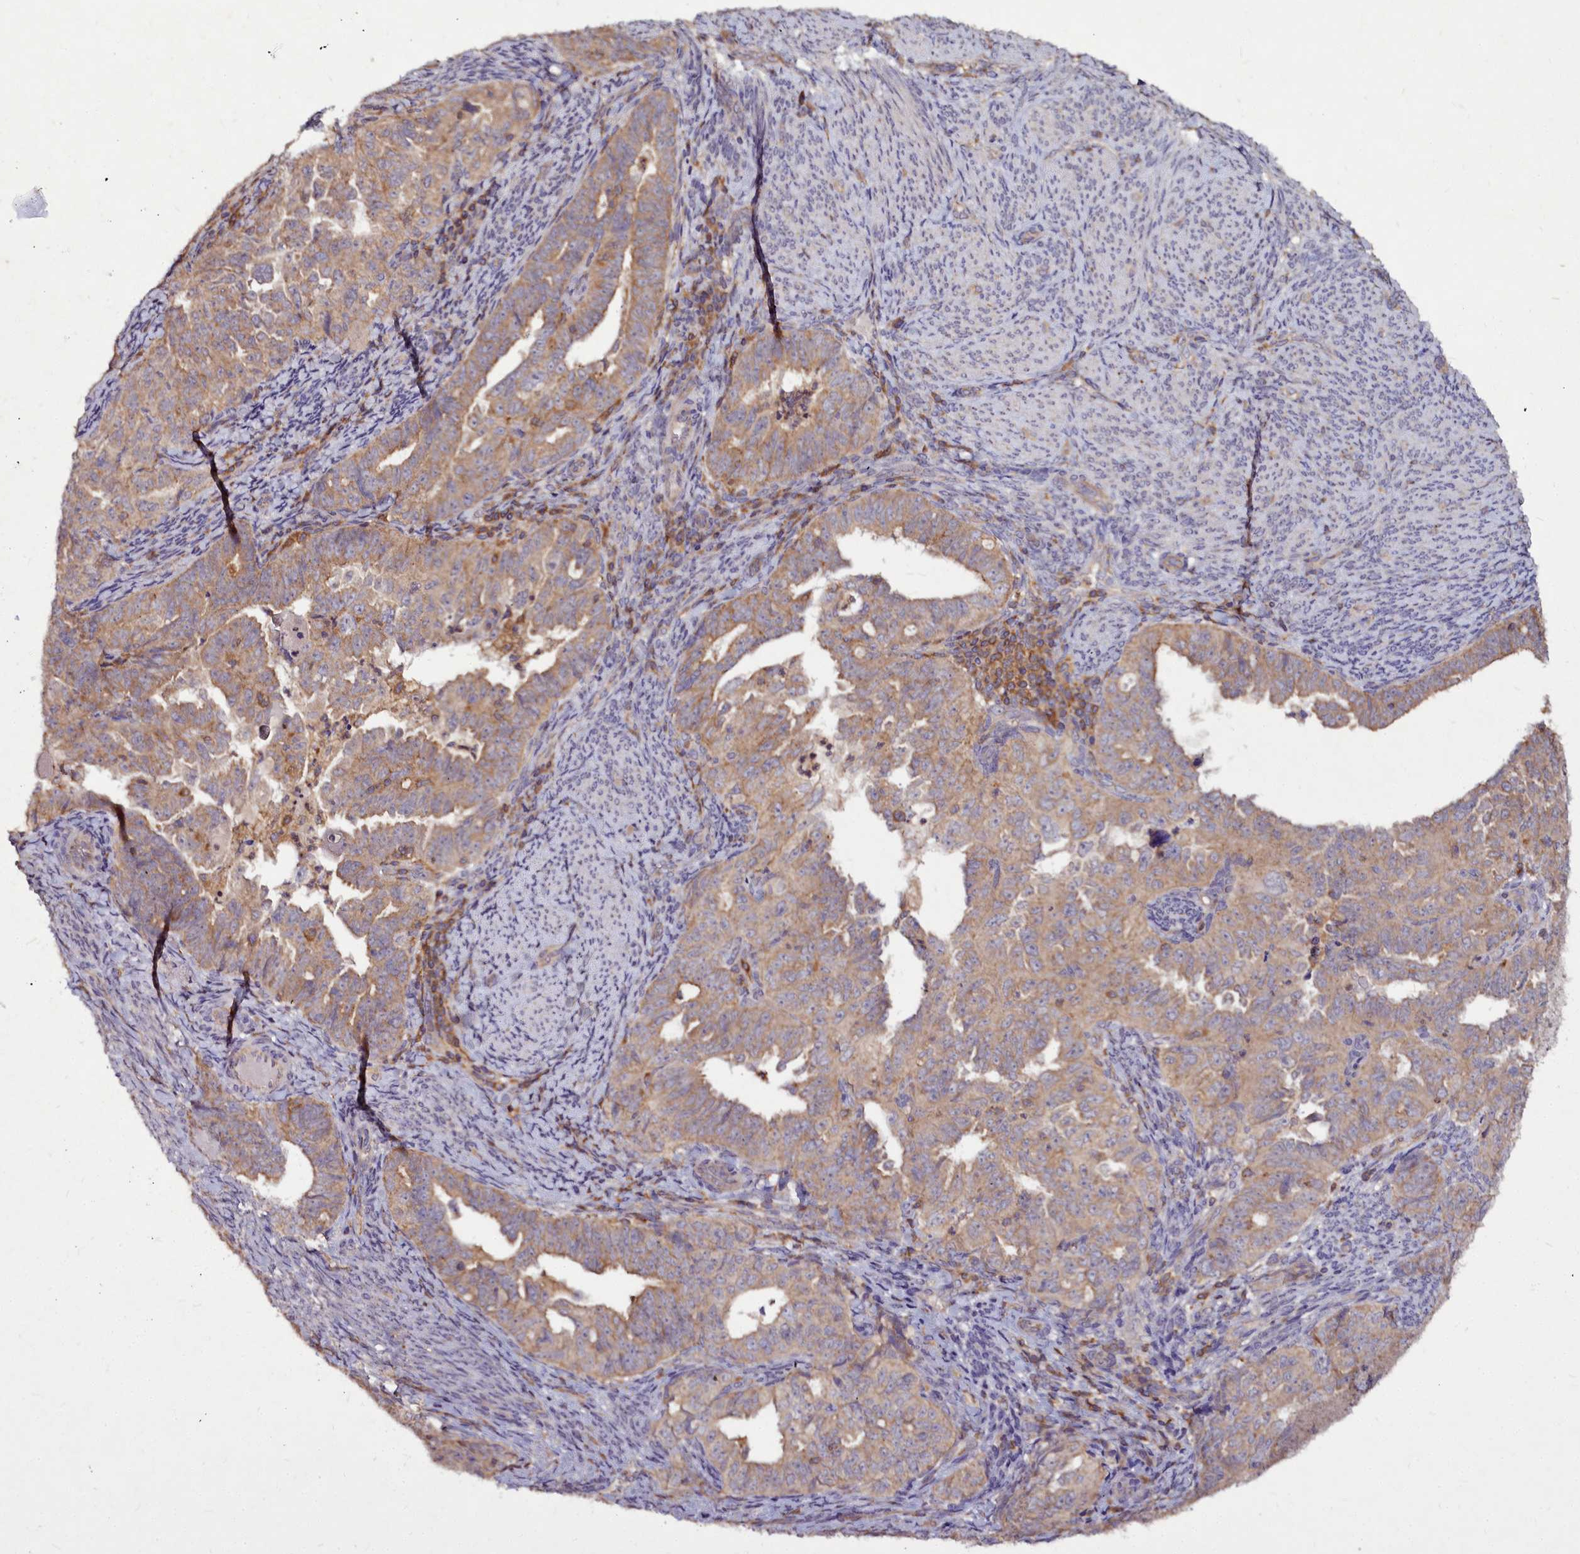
{"staining": {"intensity": "weak", "quantity": "25%-75%", "location": "cytoplasmic/membranous"}, "tissue": "endometrial cancer", "cell_type": "Tumor cells", "image_type": "cancer", "snomed": [{"axis": "morphology", "description": "Adenocarcinoma, NOS"}, {"axis": "topography", "description": "Endometrium"}], "caption": "Endometrial cancer tissue displays weak cytoplasmic/membranous positivity in about 25%-75% of tumor cells", "gene": "NCKAP1L", "patient": {"sex": "female", "age": 65}}